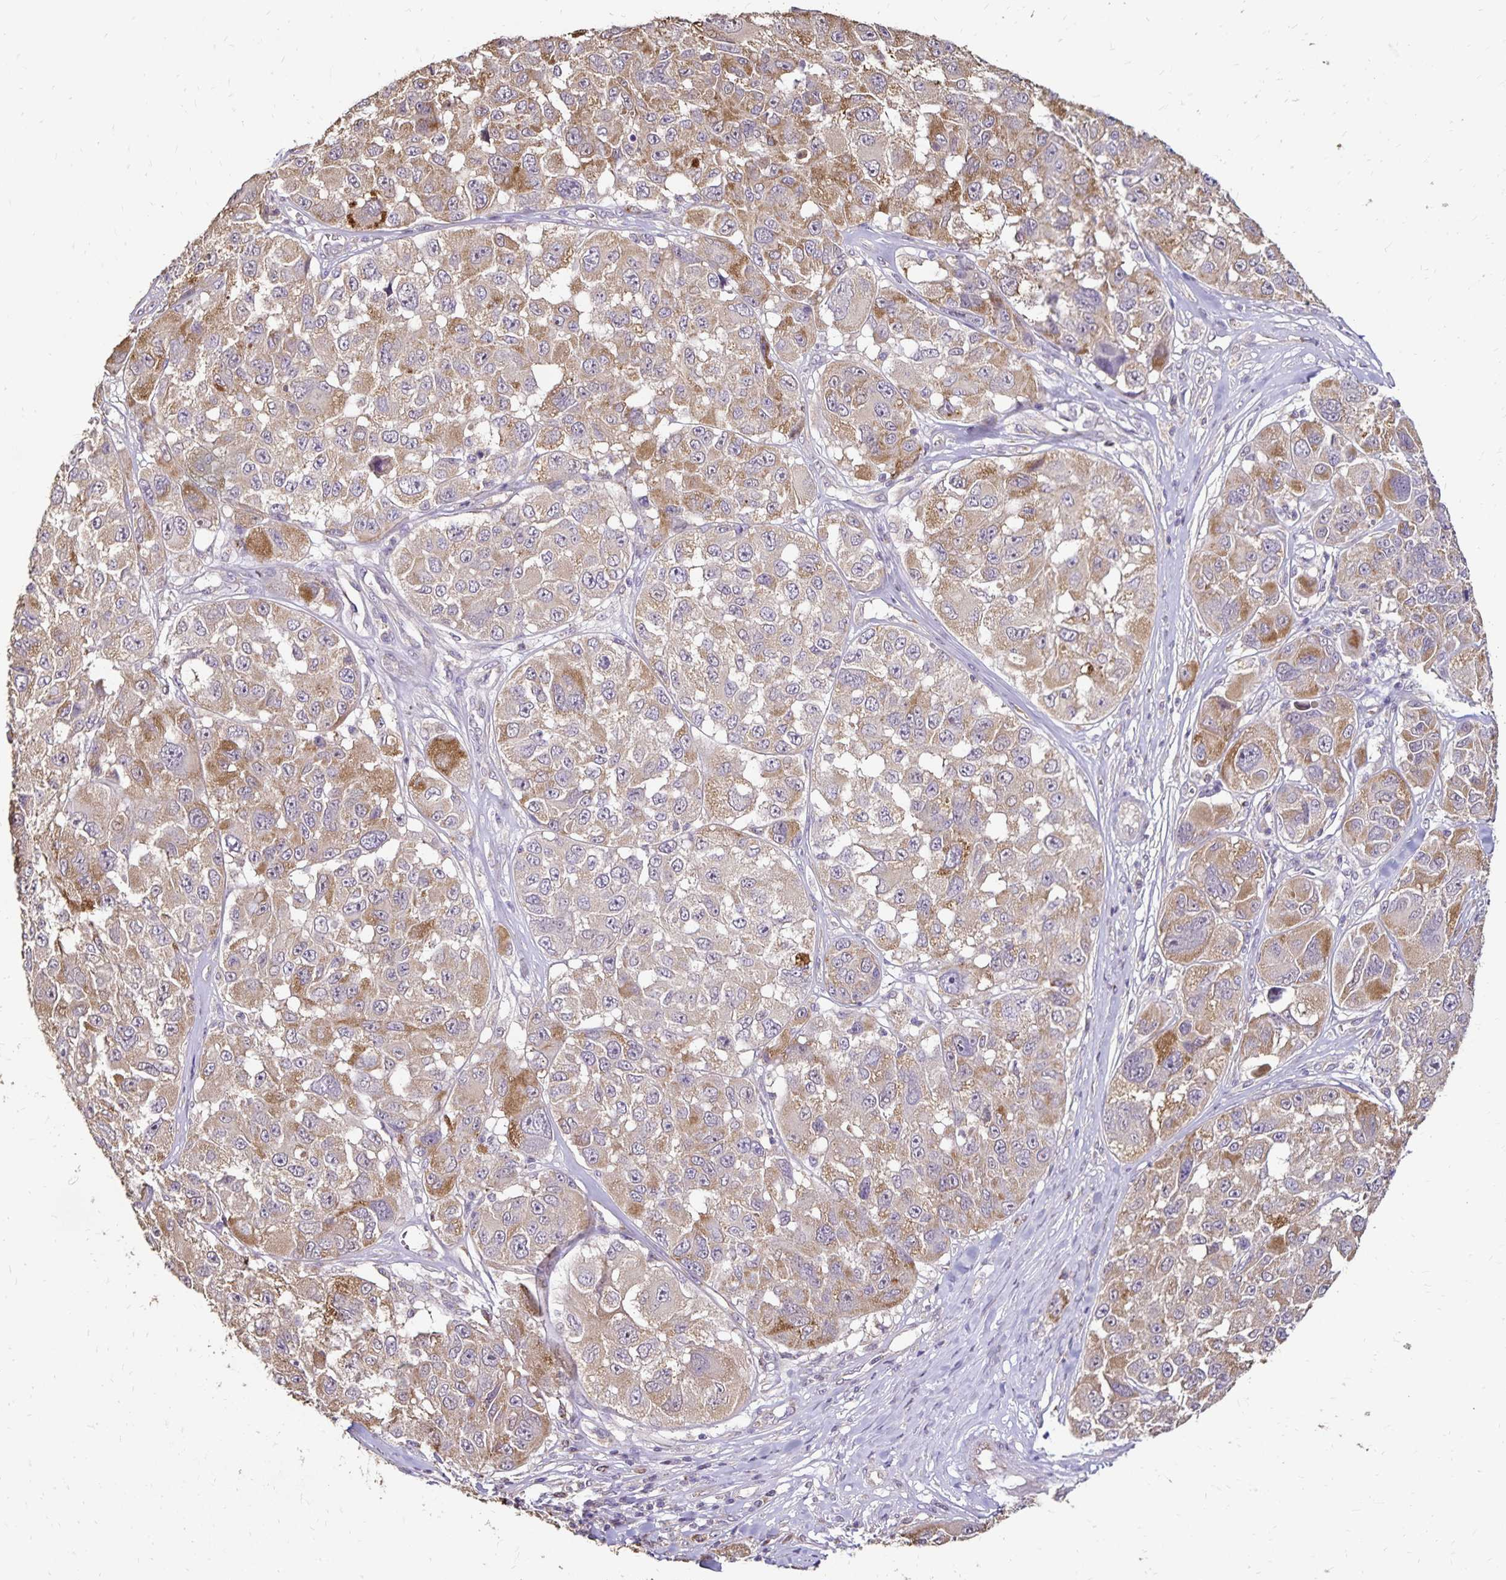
{"staining": {"intensity": "moderate", "quantity": "<25%", "location": "cytoplasmic/membranous"}, "tissue": "melanoma", "cell_type": "Tumor cells", "image_type": "cancer", "snomed": [{"axis": "morphology", "description": "Malignant melanoma, NOS"}, {"axis": "topography", "description": "Skin"}], "caption": "A micrograph of malignant melanoma stained for a protein shows moderate cytoplasmic/membranous brown staining in tumor cells.", "gene": "EMC10", "patient": {"sex": "female", "age": 66}}